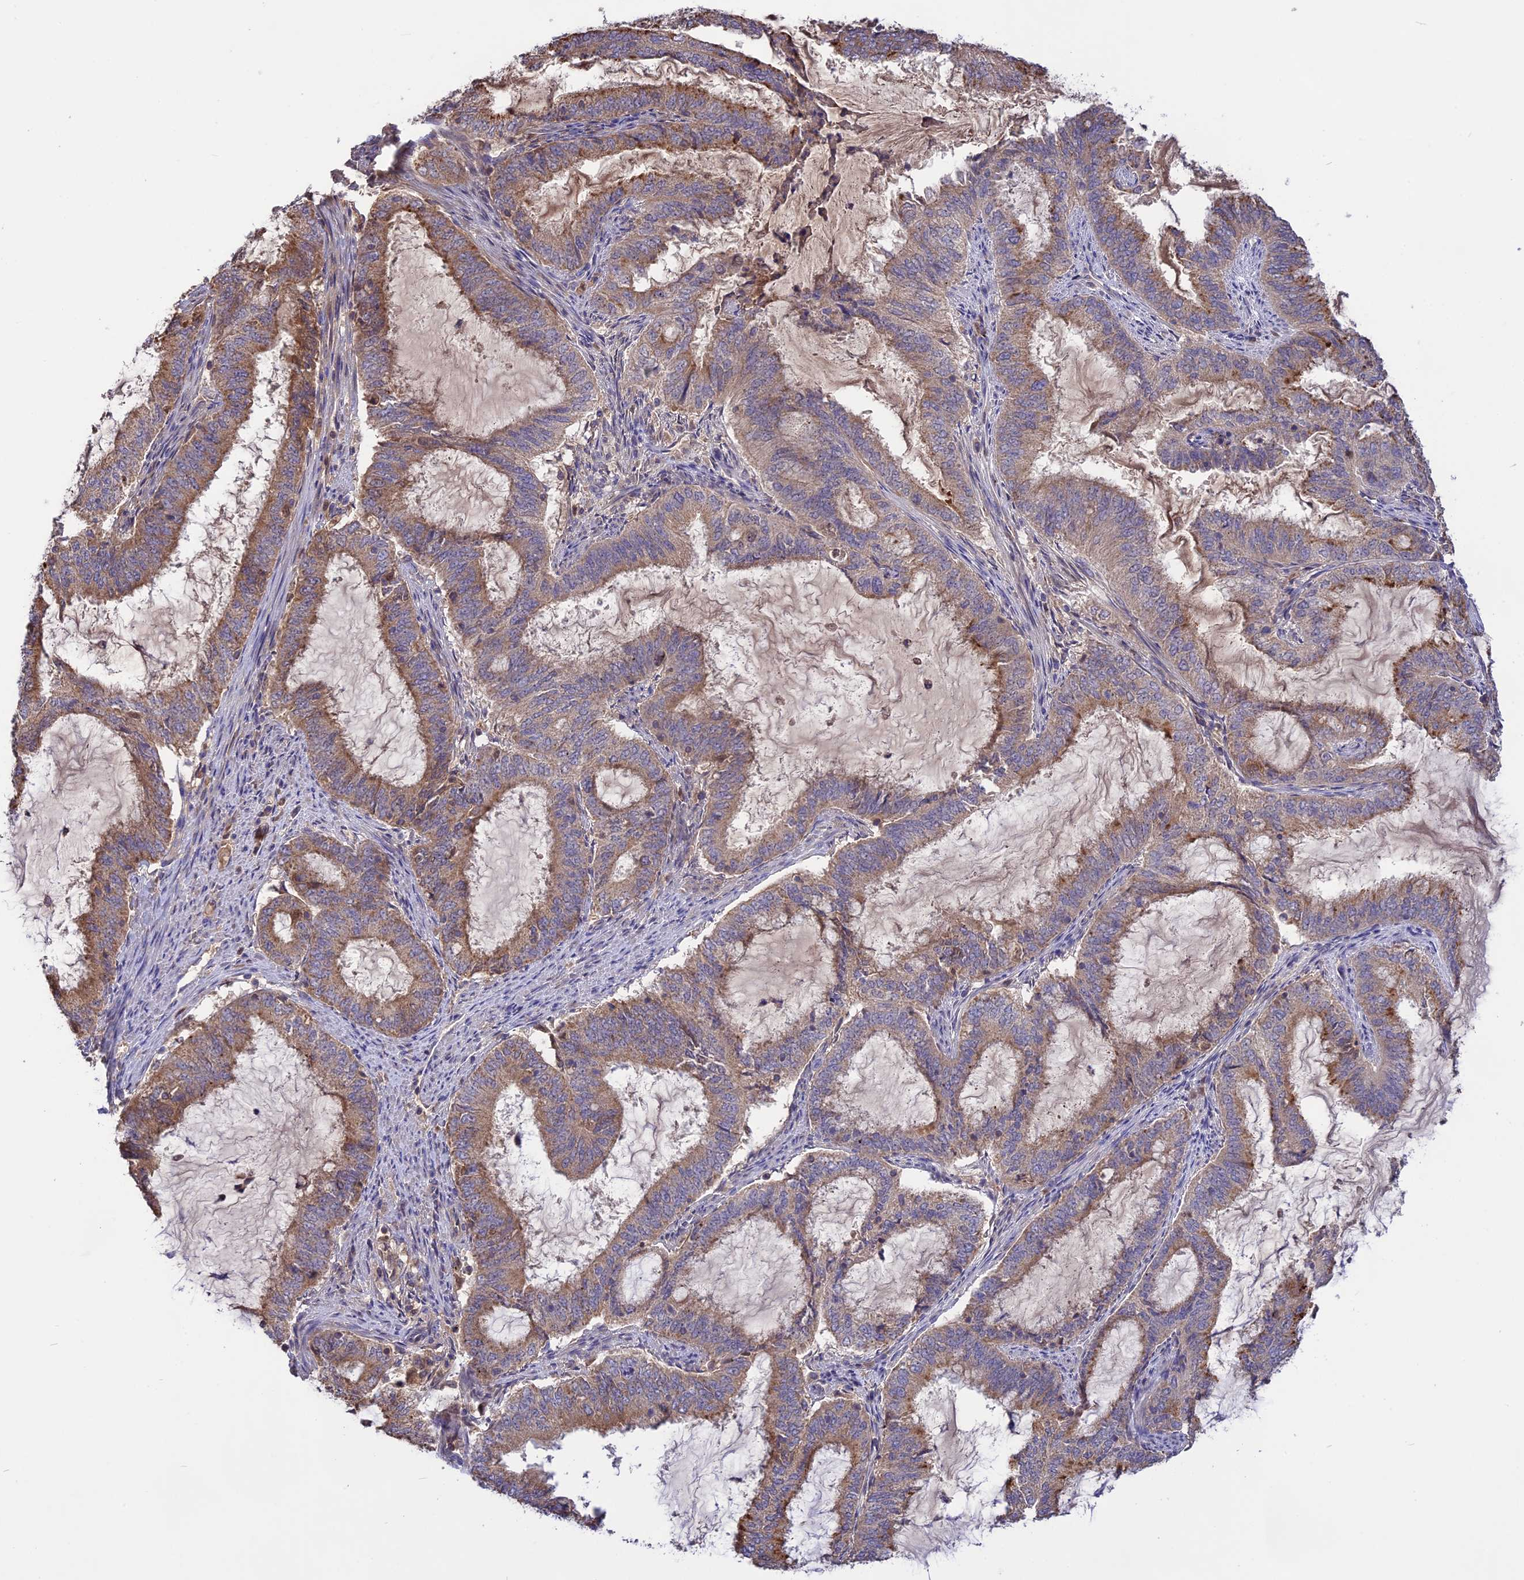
{"staining": {"intensity": "moderate", "quantity": "25%-75%", "location": "cytoplasmic/membranous"}, "tissue": "endometrial cancer", "cell_type": "Tumor cells", "image_type": "cancer", "snomed": [{"axis": "morphology", "description": "Adenocarcinoma, NOS"}, {"axis": "topography", "description": "Endometrium"}], "caption": "DAB (3,3'-diaminobenzidine) immunohistochemical staining of adenocarcinoma (endometrial) exhibits moderate cytoplasmic/membranous protein staining in about 25%-75% of tumor cells. Immunohistochemistry stains the protein of interest in brown and the nuclei are stained blue.", "gene": "NUDT8", "patient": {"sex": "female", "age": 51}}